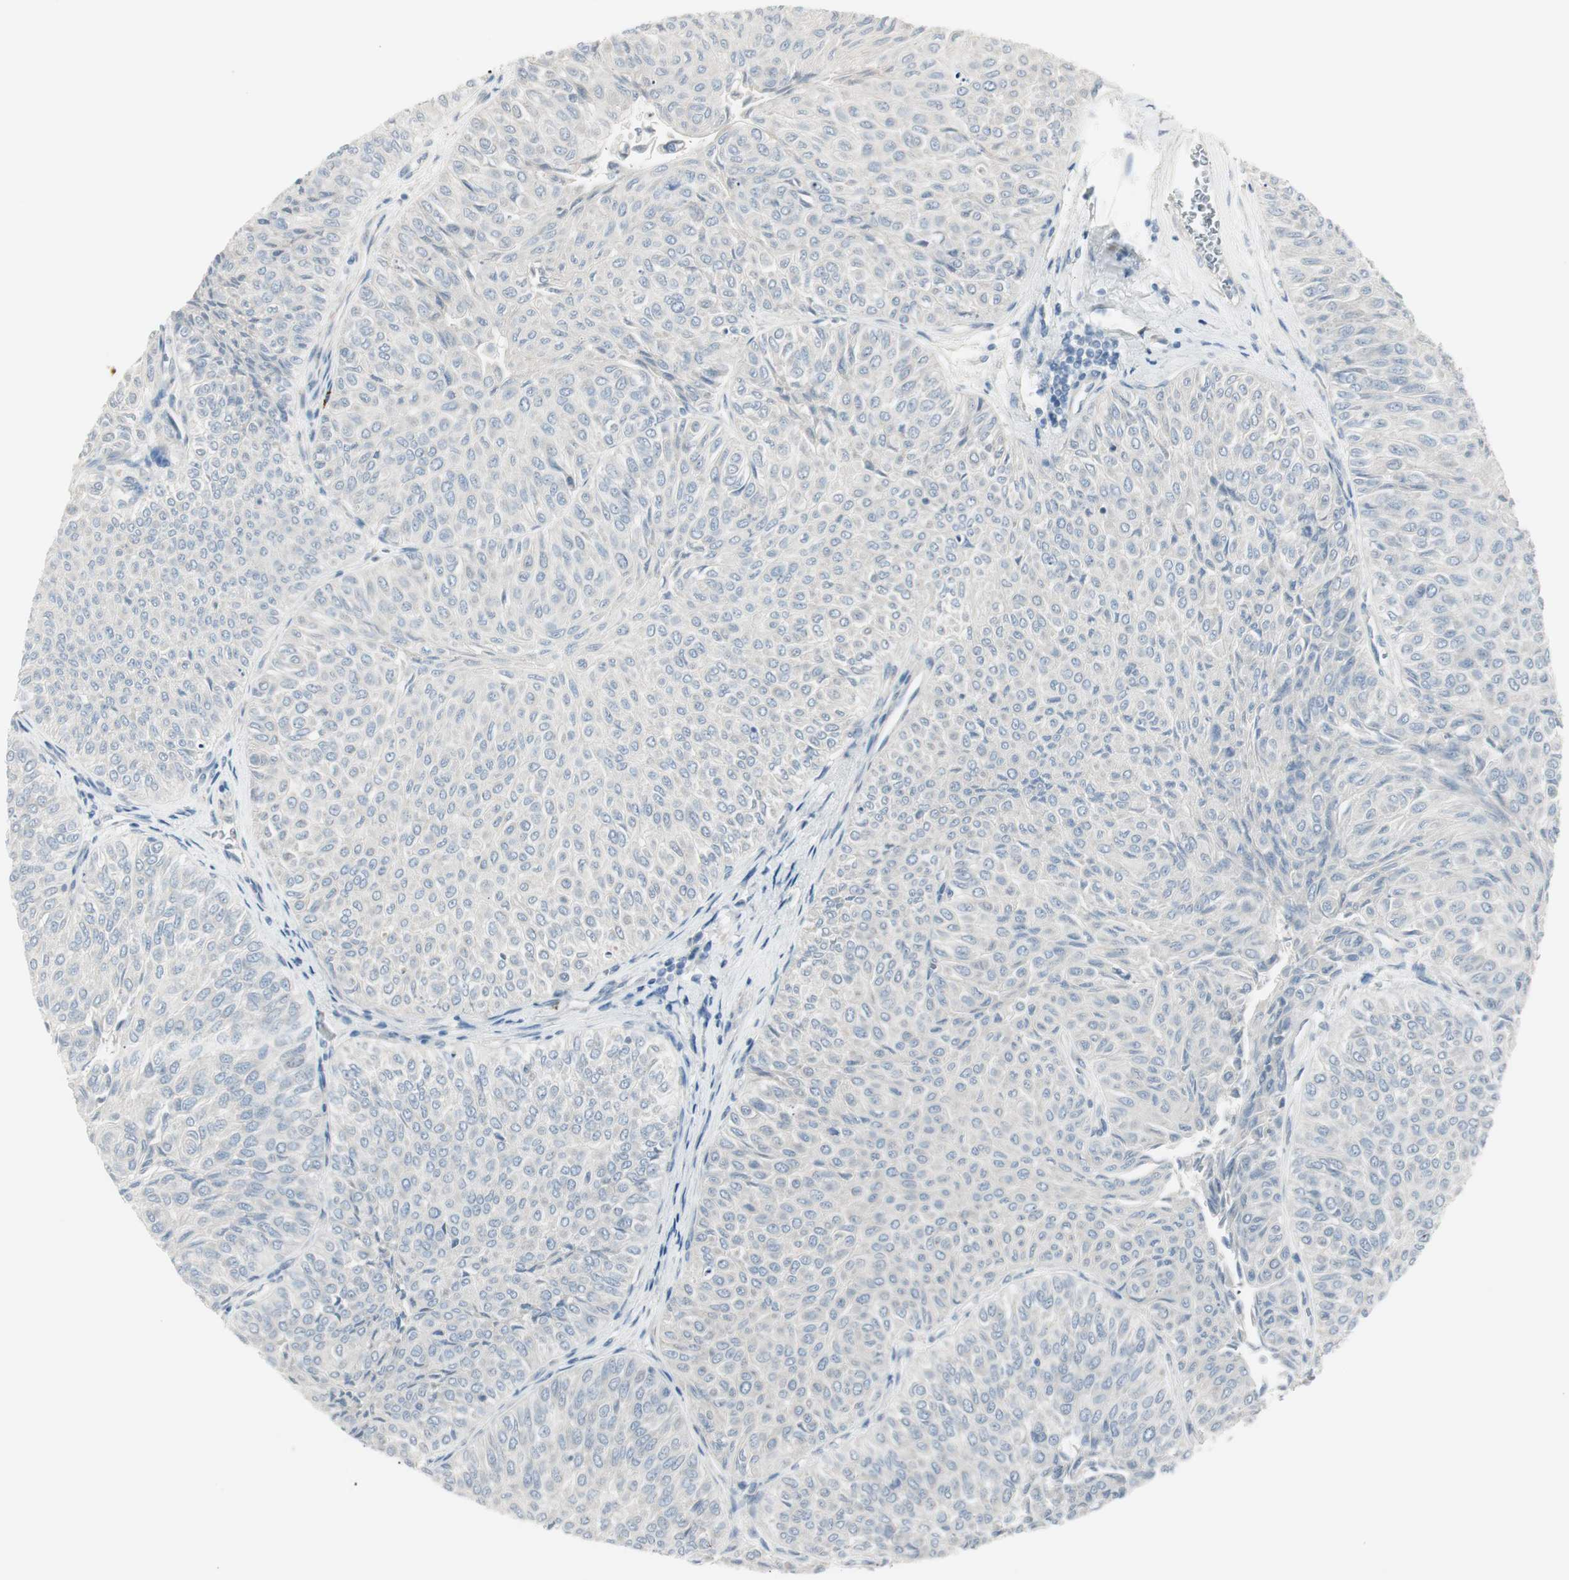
{"staining": {"intensity": "negative", "quantity": "none", "location": "none"}, "tissue": "urothelial cancer", "cell_type": "Tumor cells", "image_type": "cancer", "snomed": [{"axis": "morphology", "description": "Urothelial carcinoma, Low grade"}, {"axis": "topography", "description": "Urinary bladder"}], "caption": "High magnification brightfield microscopy of urothelial cancer stained with DAB (brown) and counterstained with hematoxylin (blue): tumor cells show no significant expression.", "gene": "MAPRE3", "patient": {"sex": "male", "age": 78}}